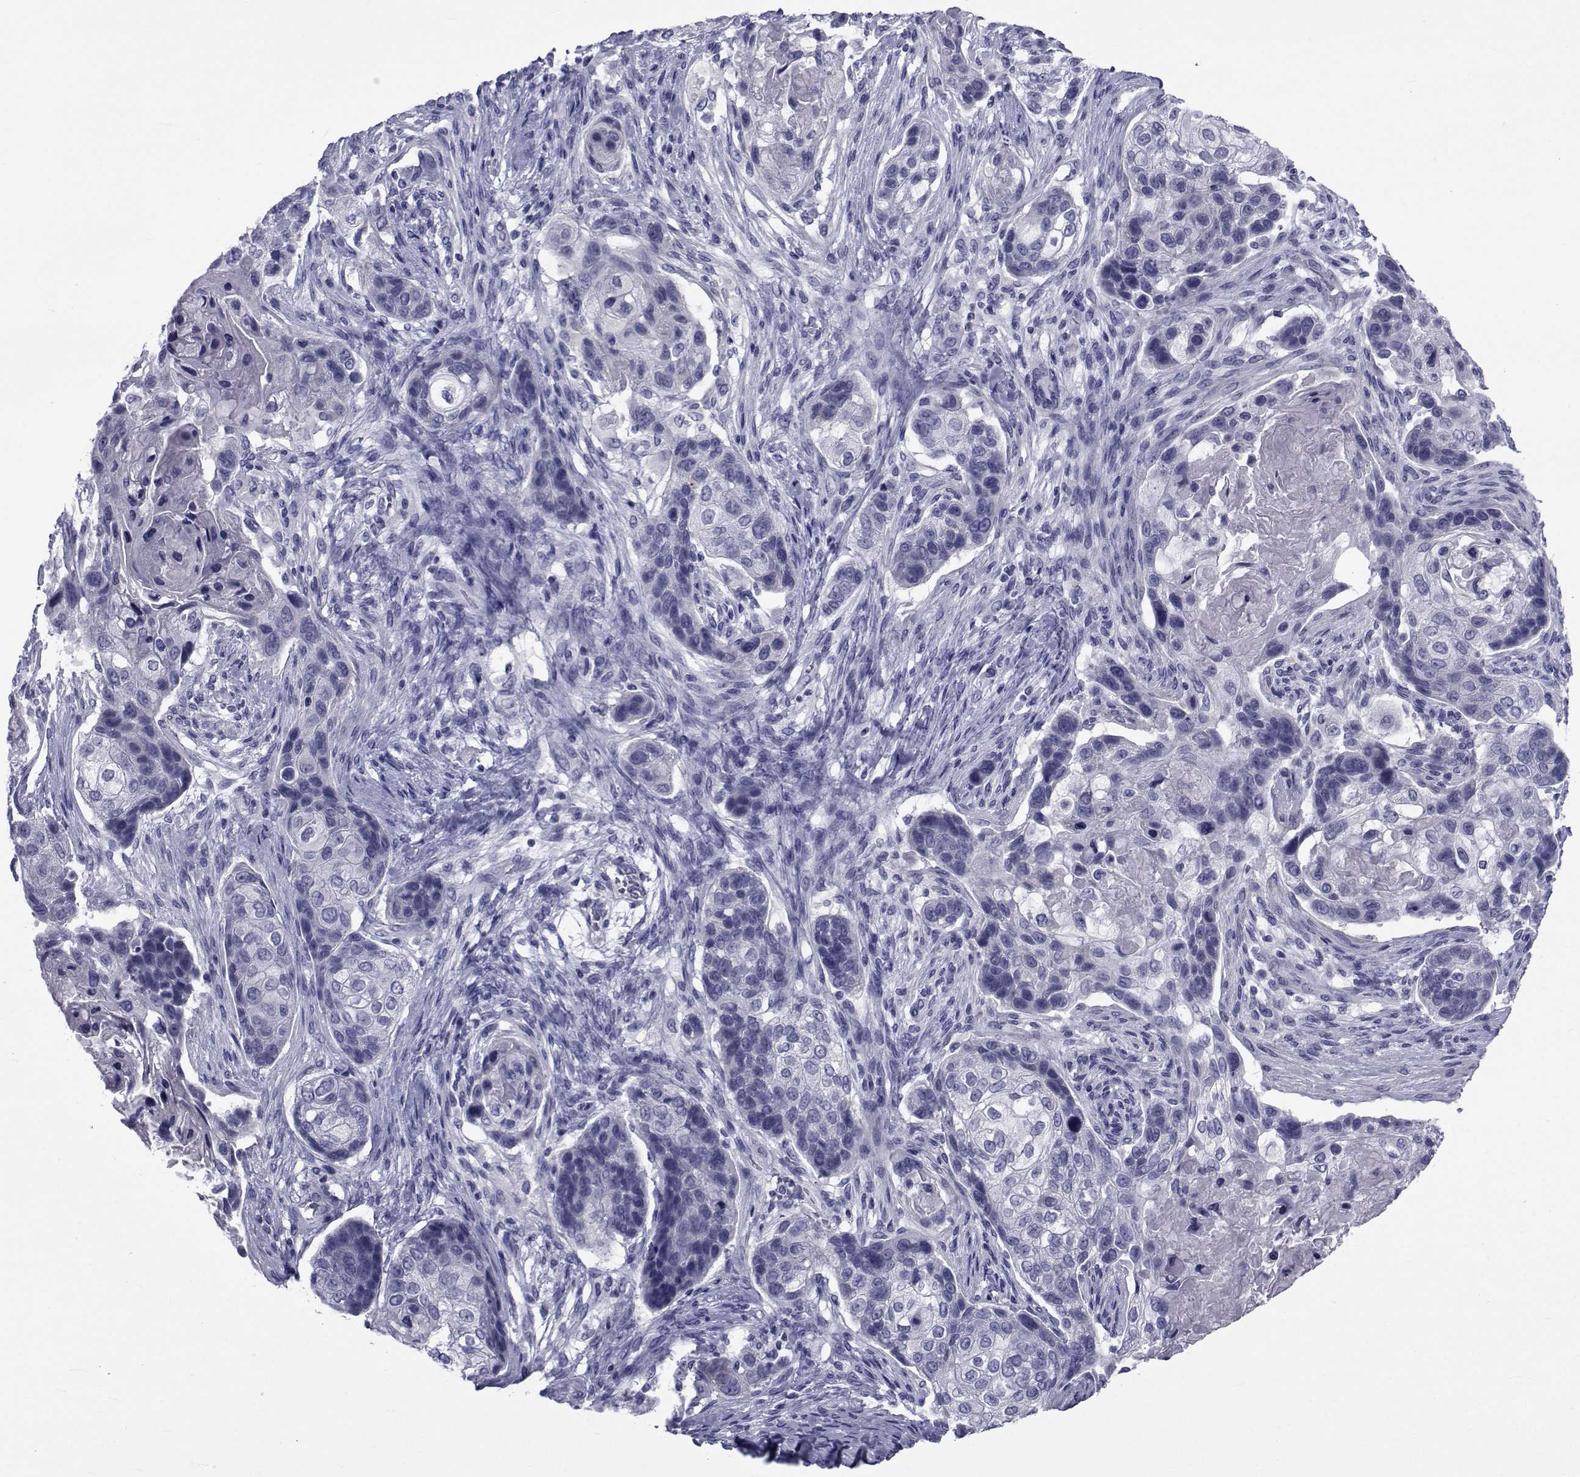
{"staining": {"intensity": "negative", "quantity": "none", "location": "none"}, "tissue": "lung cancer", "cell_type": "Tumor cells", "image_type": "cancer", "snomed": [{"axis": "morphology", "description": "Squamous cell carcinoma, NOS"}, {"axis": "topography", "description": "Lung"}], "caption": "There is no significant expression in tumor cells of squamous cell carcinoma (lung). (DAB immunohistochemistry visualized using brightfield microscopy, high magnification).", "gene": "GKAP1", "patient": {"sex": "male", "age": 69}}